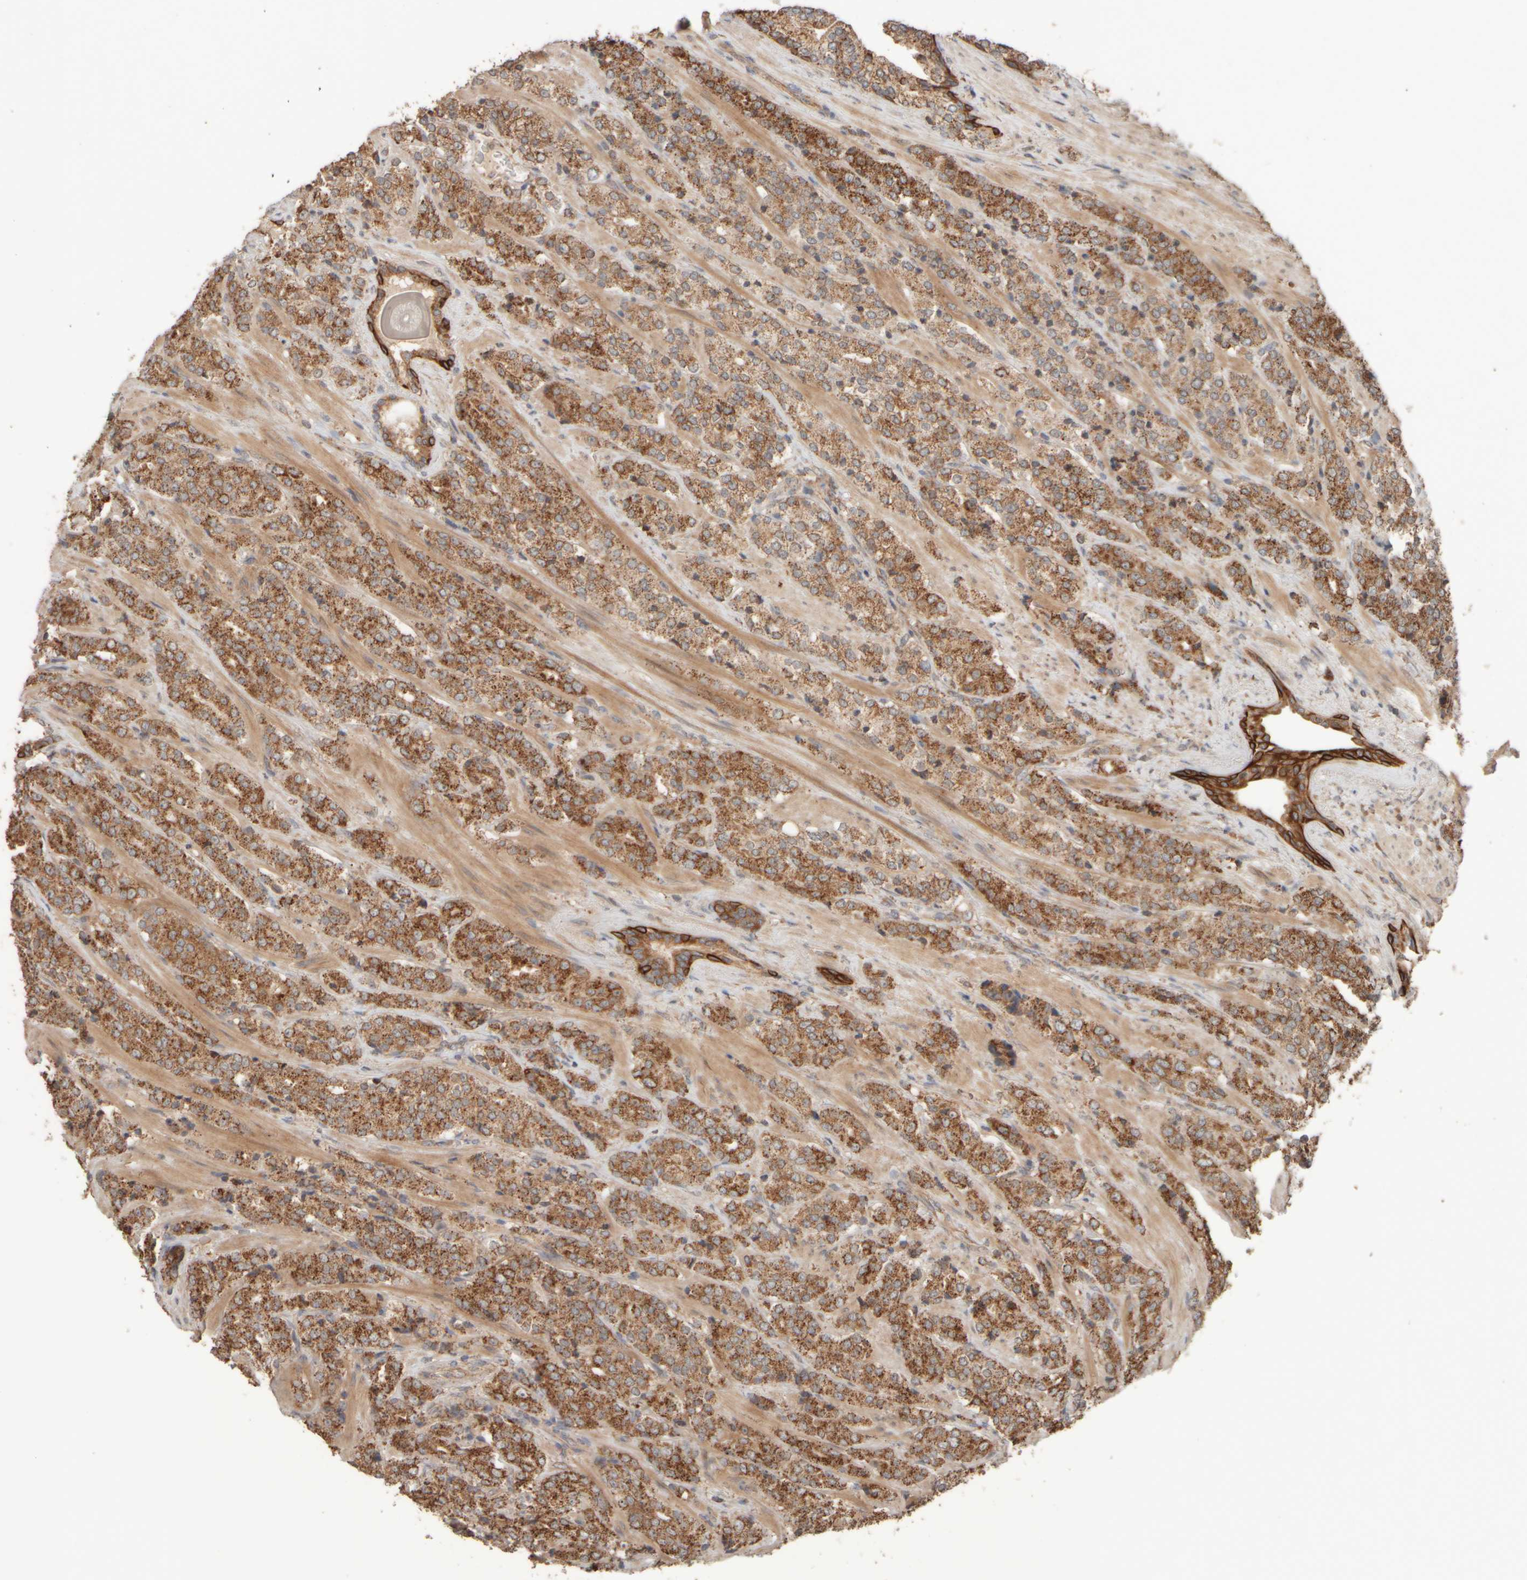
{"staining": {"intensity": "moderate", "quantity": ">75%", "location": "cytoplasmic/membranous"}, "tissue": "prostate cancer", "cell_type": "Tumor cells", "image_type": "cancer", "snomed": [{"axis": "morphology", "description": "Adenocarcinoma, High grade"}, {"axis": "topography", "description": "Prostate"}], "caption": "Immunohistochemical staining of adenocarcinoma (high-grade) (prostate) displays moderate cytoplasmic/membranous protein positivity in approximately >75% of tumor cells.", "gene": "EIF2B3", "patient": {"sex": "male", "age": 71}}